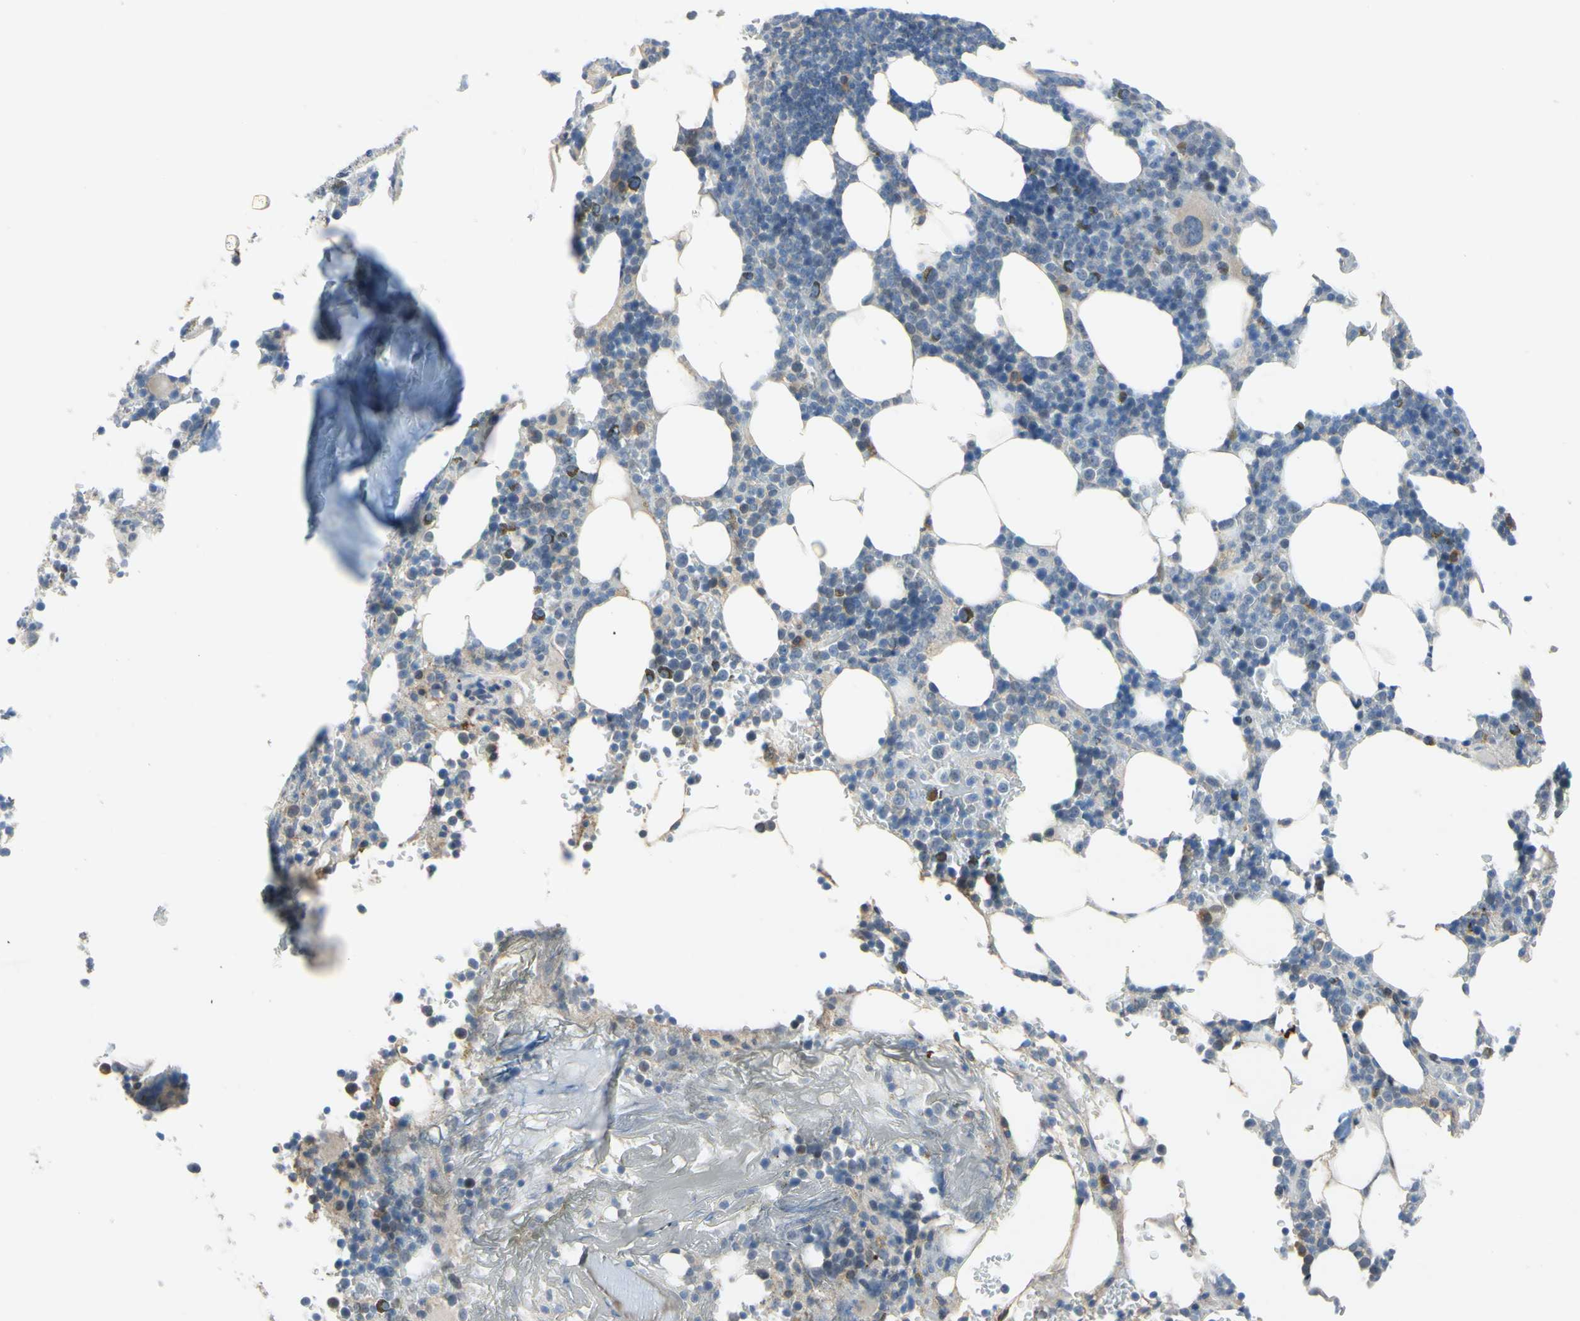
{"staining": {"intensity": "strong", "quantity": "<25%", "location": "cytoplasmic/membranous"}, "tissue": "bone marrow", "cell_type": "Hematopoietic cells", "image_type": "normal", "snomed": [{"axis": "morphology", "description": "Normal tissue, NOS"}, {"axis": "topography", "description": "Bone marrow"}], "caption": "Human bone marrow stained with a brown dye shows strong cytoplasmic/membranous positive staining in about <25% of hematopoietic cells.", "gene": "LHX9", "patient": {"sex": "female", "age": 73}}